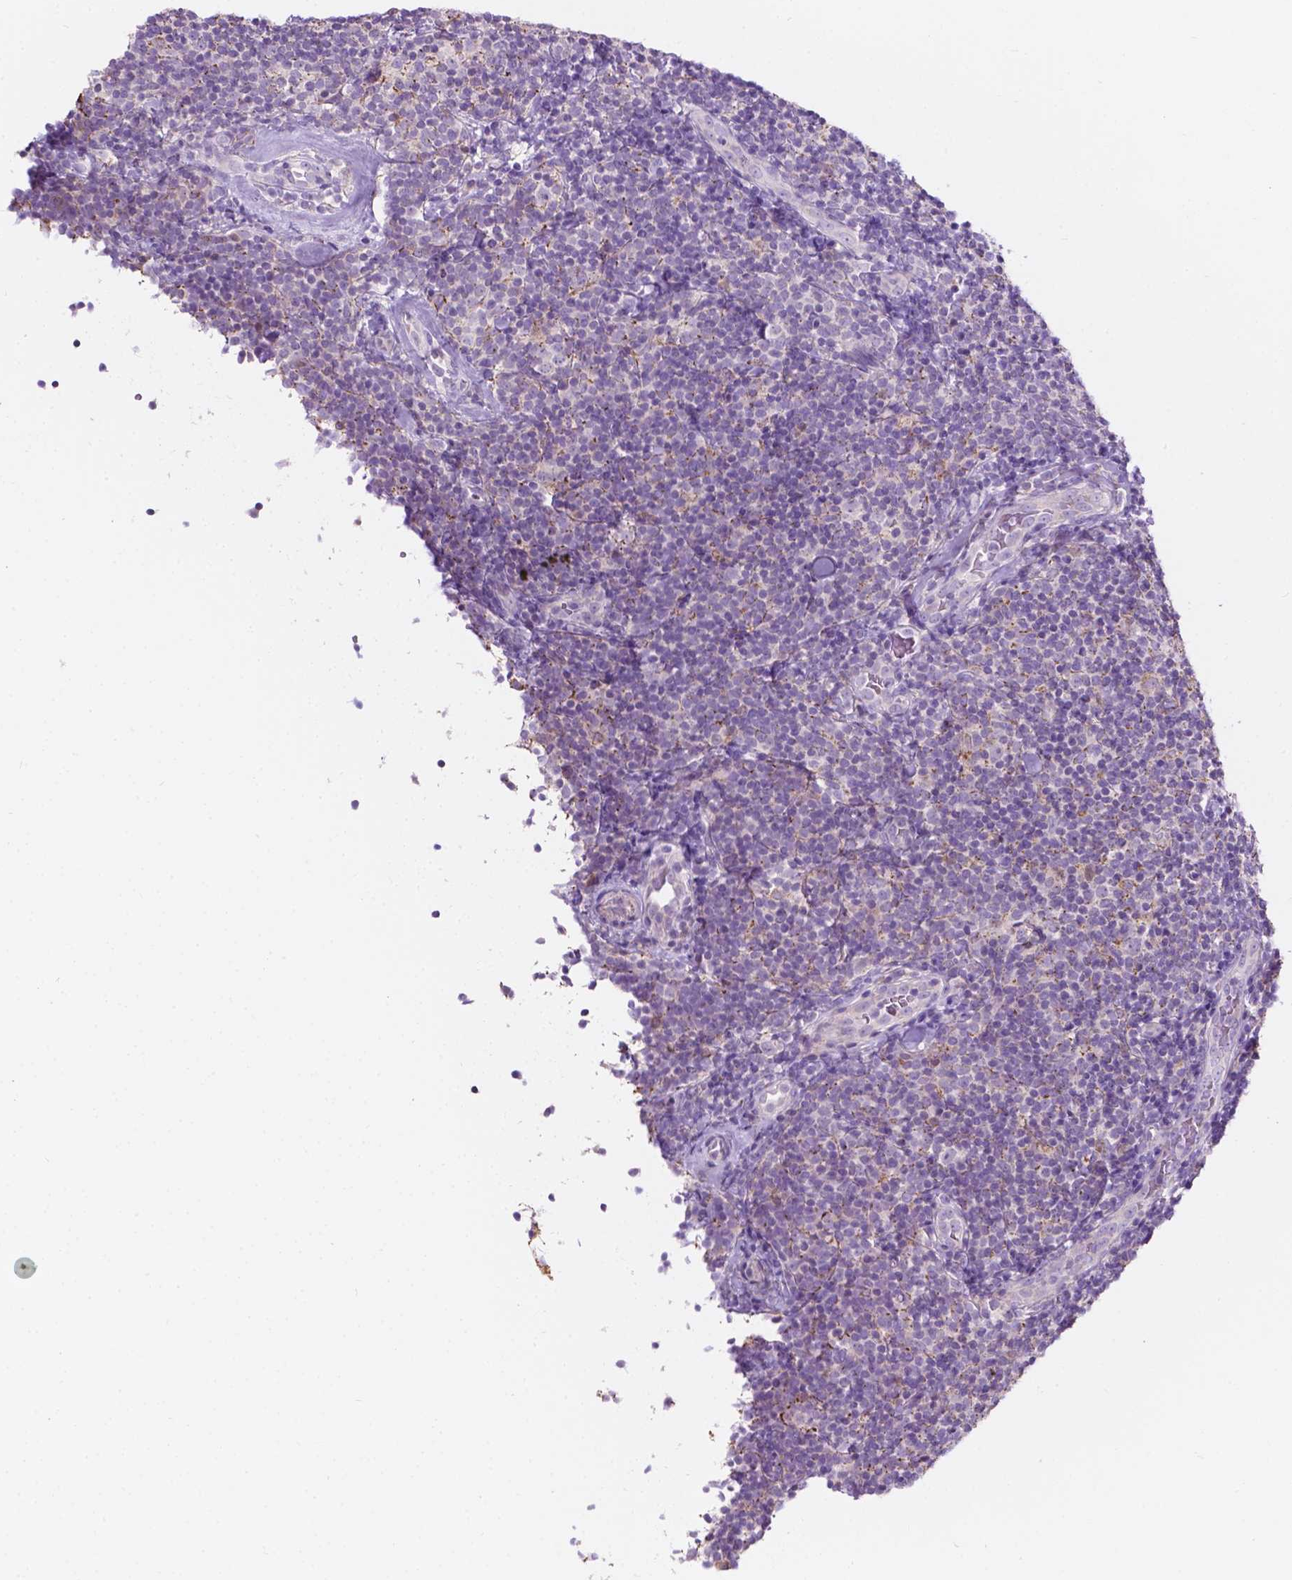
{"staining": {"intensity": "negative", "quantity": "none", "location": "none"}, "tissue": "lymphoma", "cell_type": "Tumor cells", "image_type": "cancer", "snomed": [{"axis": "morphology", "description": "Malignant lymphoma, non-Hodgkin's type, Low grade"}, {"axis": "topography", "description": "Lymph node"}], "caption": "Tumor cells are negative for brown protein staining in low-grade malignant lymphoma, non-Hodgkin's type.", "gene": "NOS1AP", "patient": {"sex": "female", "age": 56}}